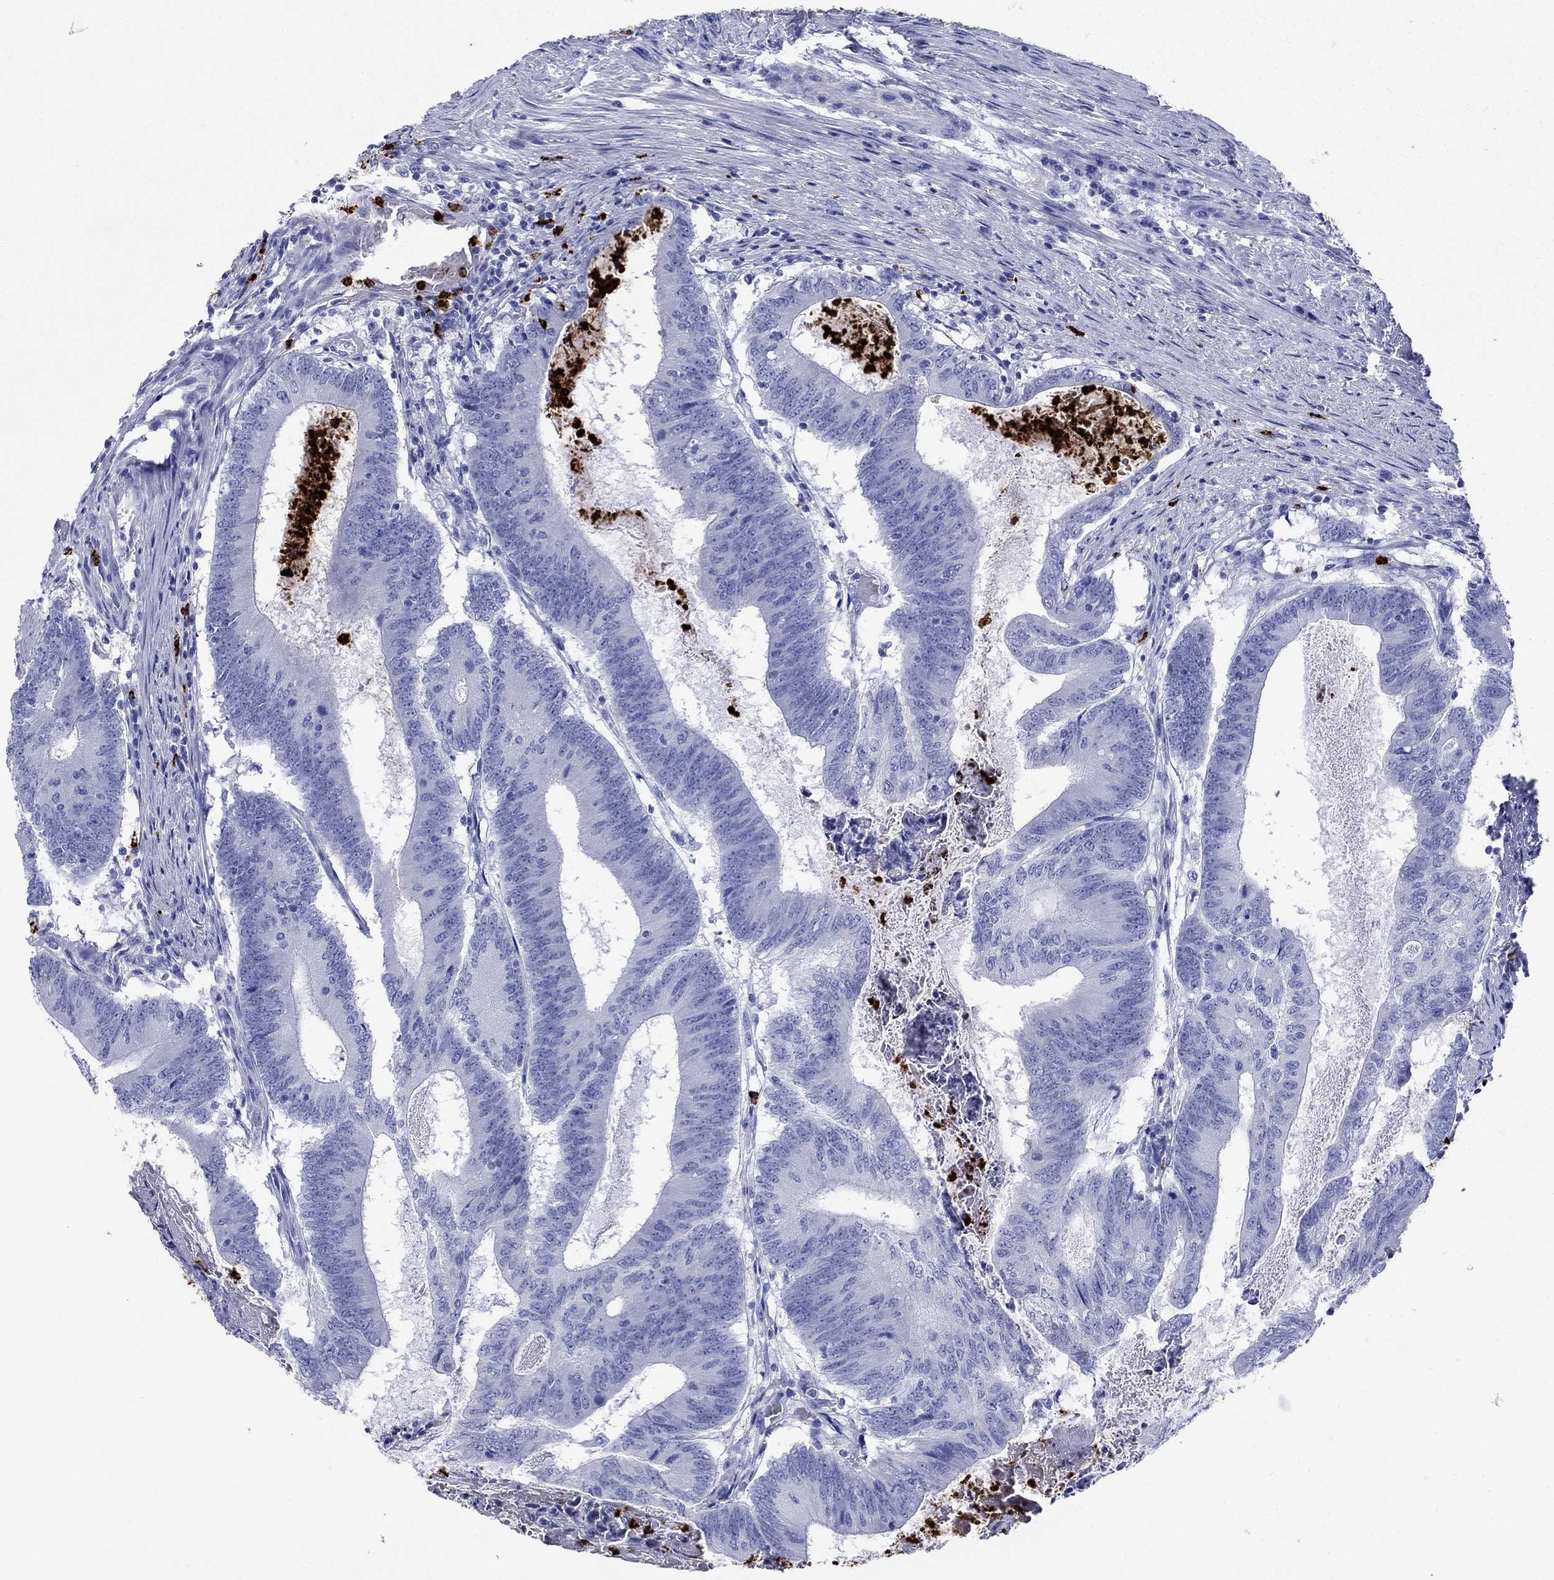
{"staining": {"intensity": "negative", "quantity": "none", "location": "none"}, "tissue": "colorectal cancer", "cell_type": "Tumor cells", "image_type": "cancer", "snomed": [{"axis": "morphology", "description": "Adenocarcinoma, NOS"}, {"axis": "topography", "description": "Colon"}], "caption": "DAB (3,3'-diaminobenzidine) immunohistochemical staining of colorectal cancer demonstrates no significant expression in tumor cells. (Brightfield microscopy of DAB (3,3'-diaminobenzidine) immunohistochemistry (IHC) at high magnification).", "gene": "AZU1", "patient": {"sex": "female", "age": 70}}